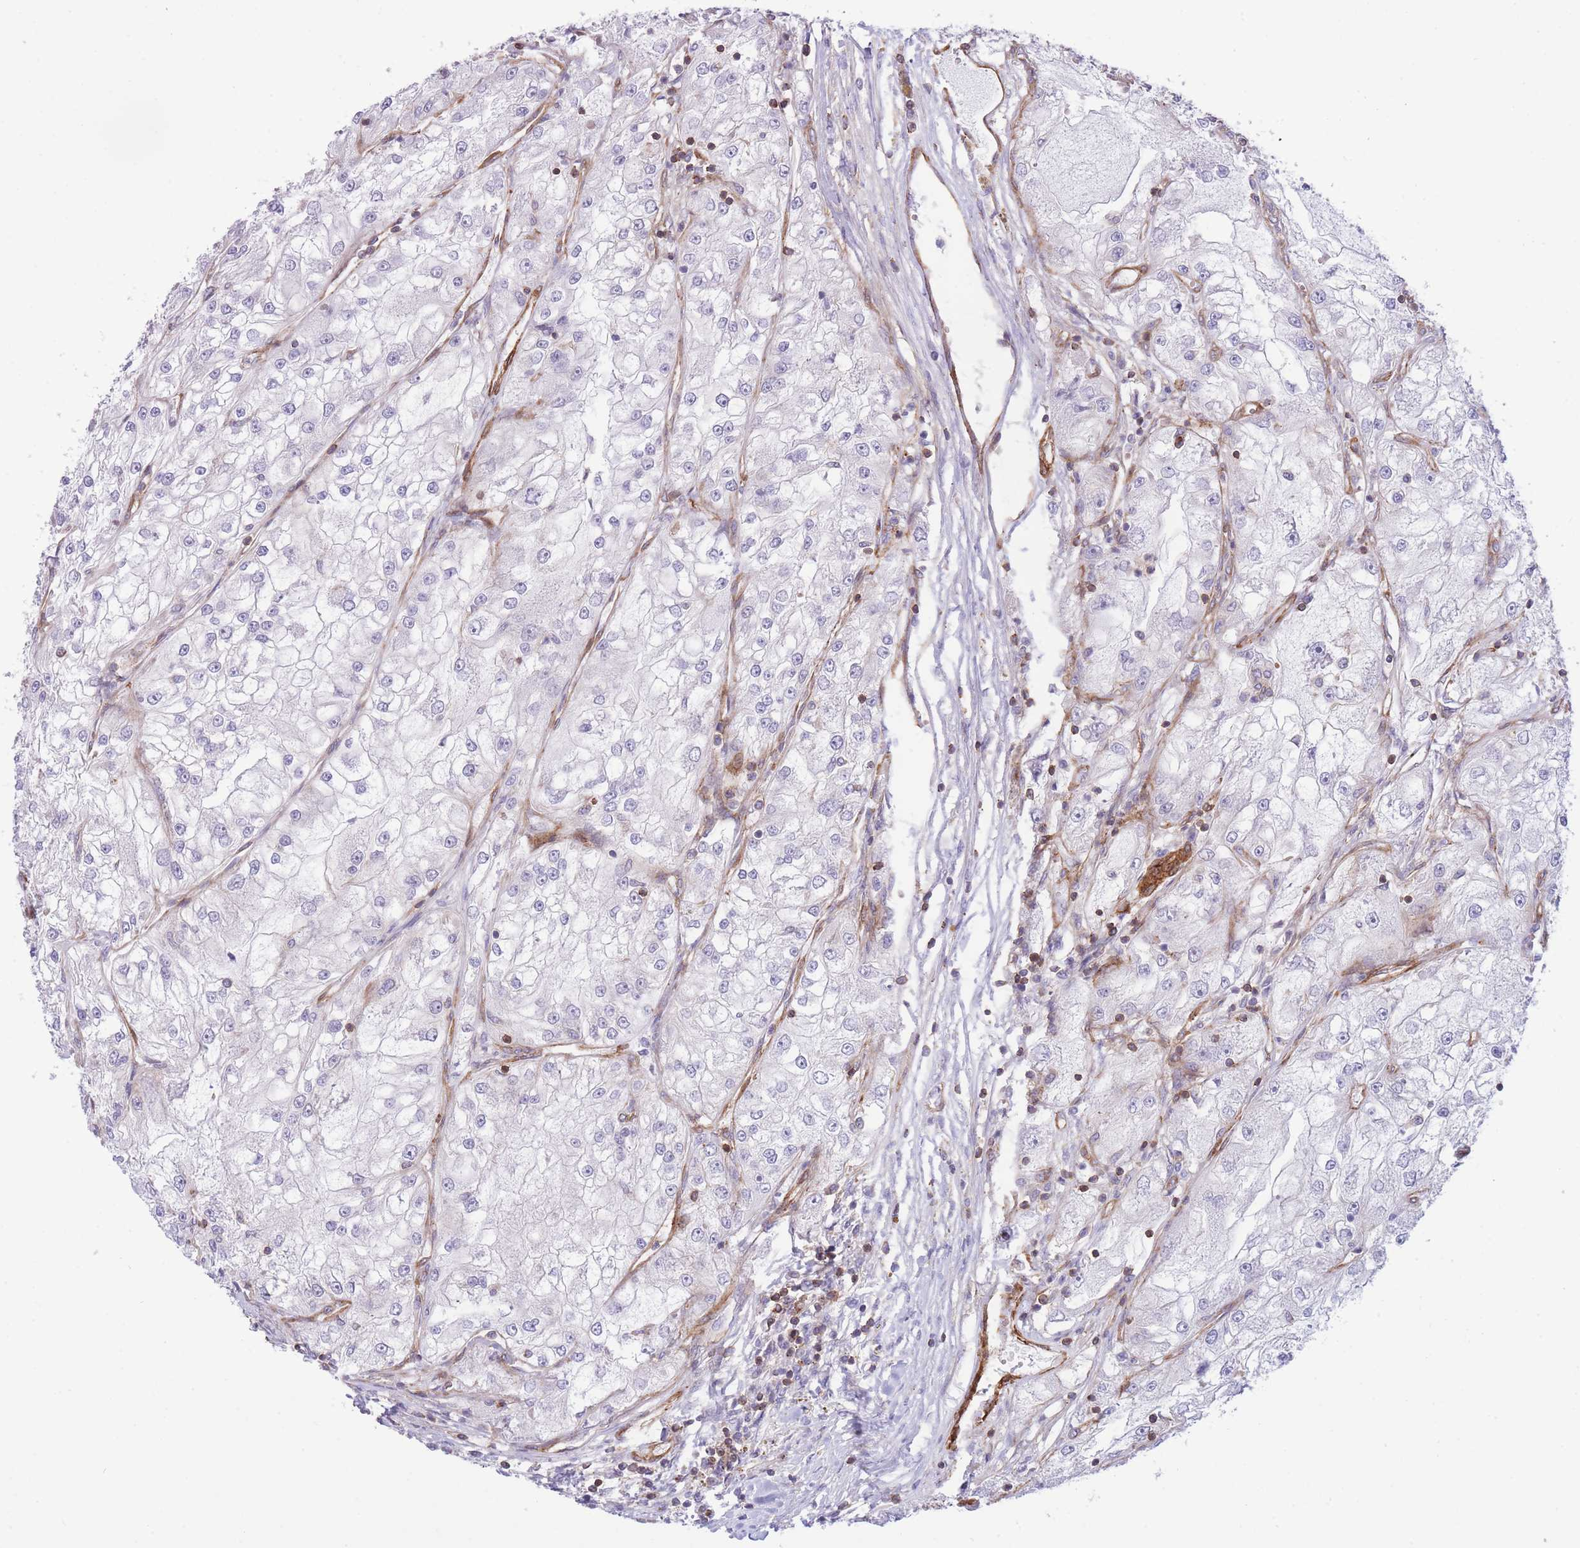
{"staining": {"intensity": "negative", "quantity": "none", "location": "none"}, "tissue": "renal cancer", "cell_type": "Tumor cells", "image_type": "cancer", "snomed": [{"axis": "morphology", "description": "Adenocarcinoma, NOS"}, {"axis": "topography", "description": "Kidney"}], "caption": "Renal cancer (adenocarcinoma) stained for a protein using immunohistochemistry (IHC) exhibits no positivity tumor cells.", "gene": "CDC25B", "patient": {"sex": "female", "age": 72}}